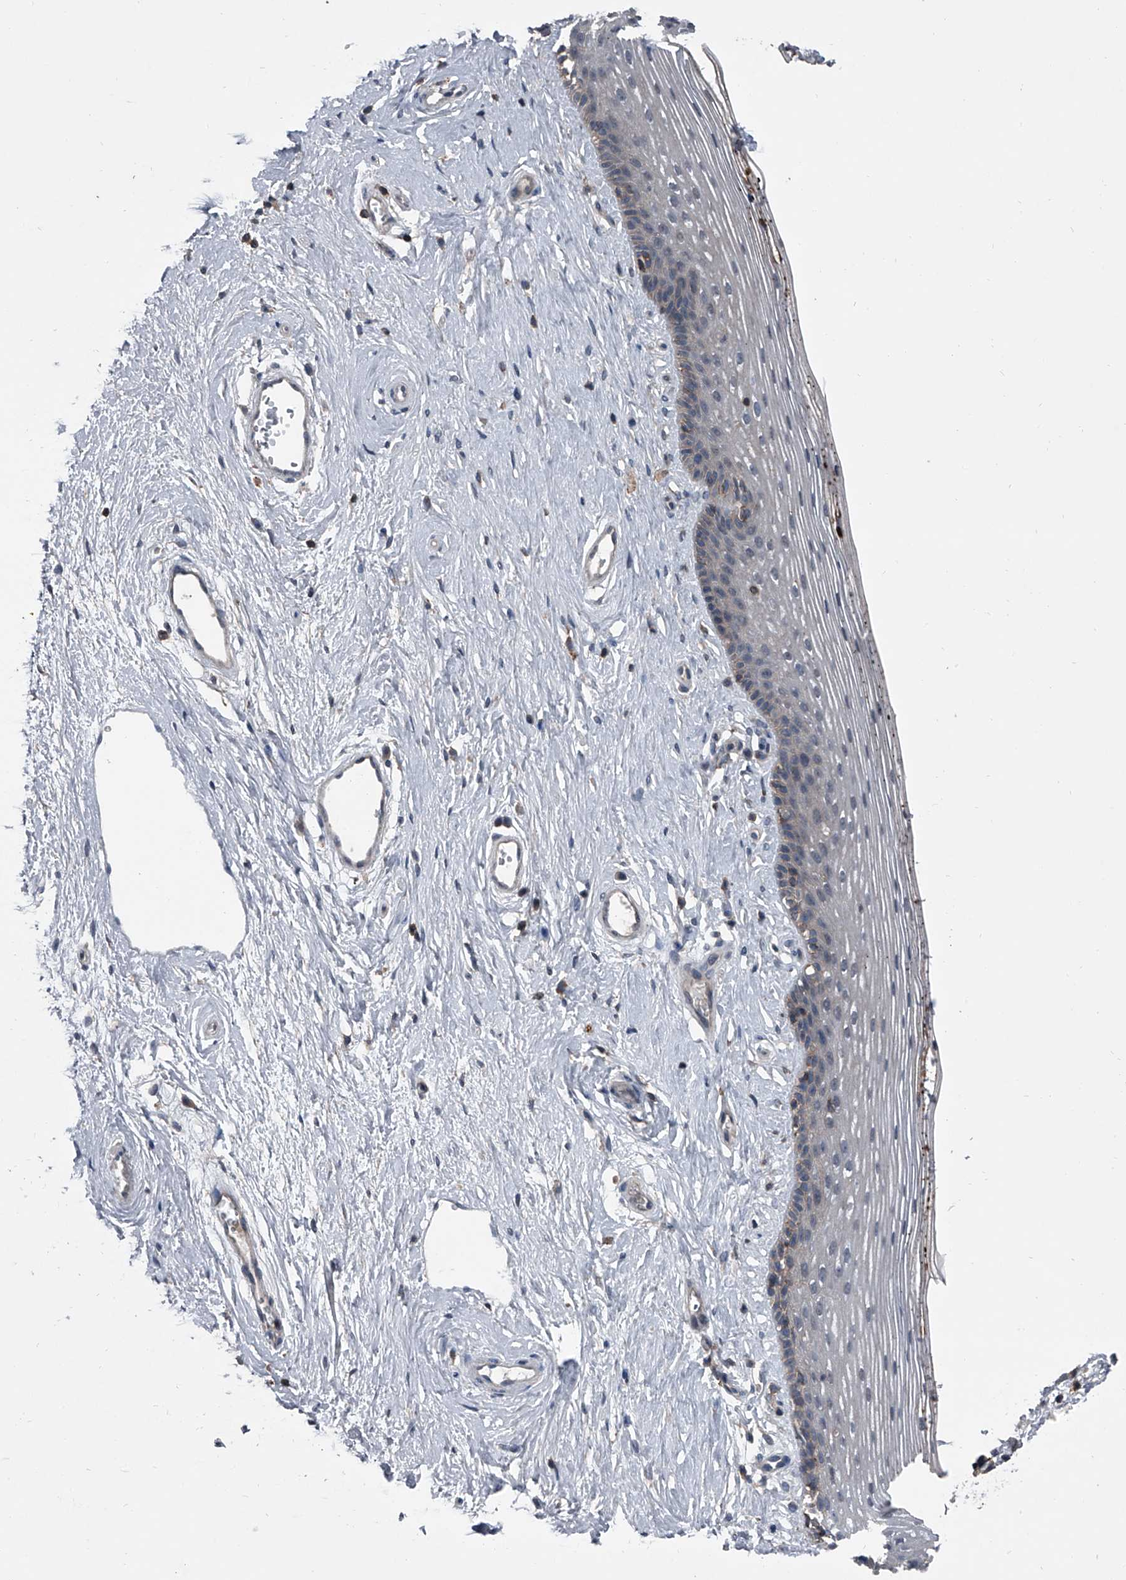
{"staining": {"intensity": "negative", "quantity": "none", "location": "none"}, "tissue": "vagina", "cell_type": "Squamous epithelial cells", "image_type": "normal", "snomed": [{"axis": "morphology", "description": "Normal tissue, NOS"}, {"axis": "topography", "description": "Vagina"}], "caption": "The image reveals no staining of squamous epithelial cells in unremarkable vagina.", "gene": "PIP5K1A", "patient": {"sex": "female", "age": 46}}